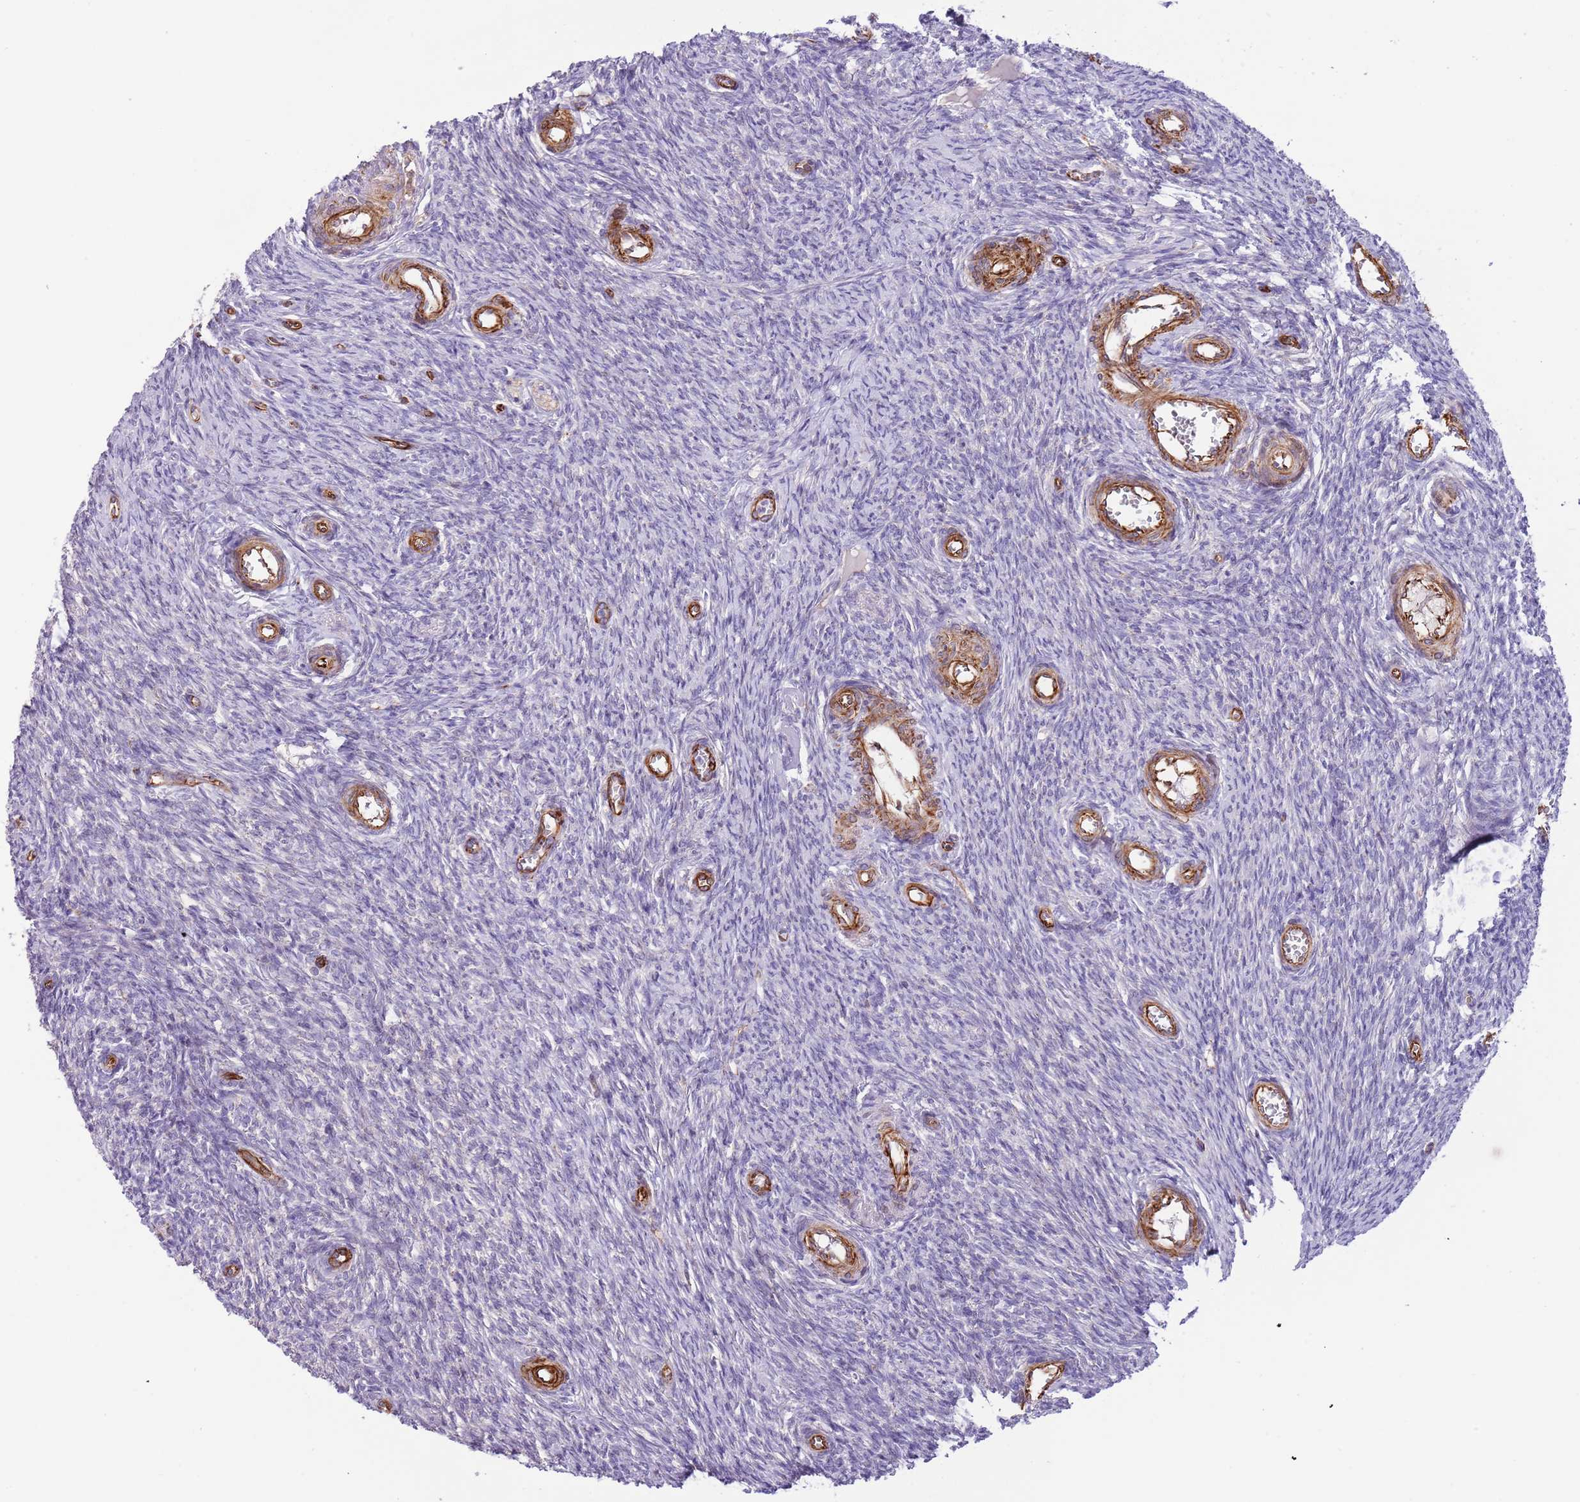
{"staining": {"intensity": "negative", "quantity": "none", "location": "none"}, "tissue": "ovary", "cell_type": "Ovarian stroma cells", "image_type": "normal", "snomed": [{"axis": "morphology", "description": "Normal tissue, NOS"}, {"axis": "topography", "description": "Ovary"}], "caption": "DAB immunohistochemical staining of benign ovary demonstrates no significant positivity in ovarian stroma cells.", "gene": "GAS2L3", "patient": {"sex": "female", "age": 44}}